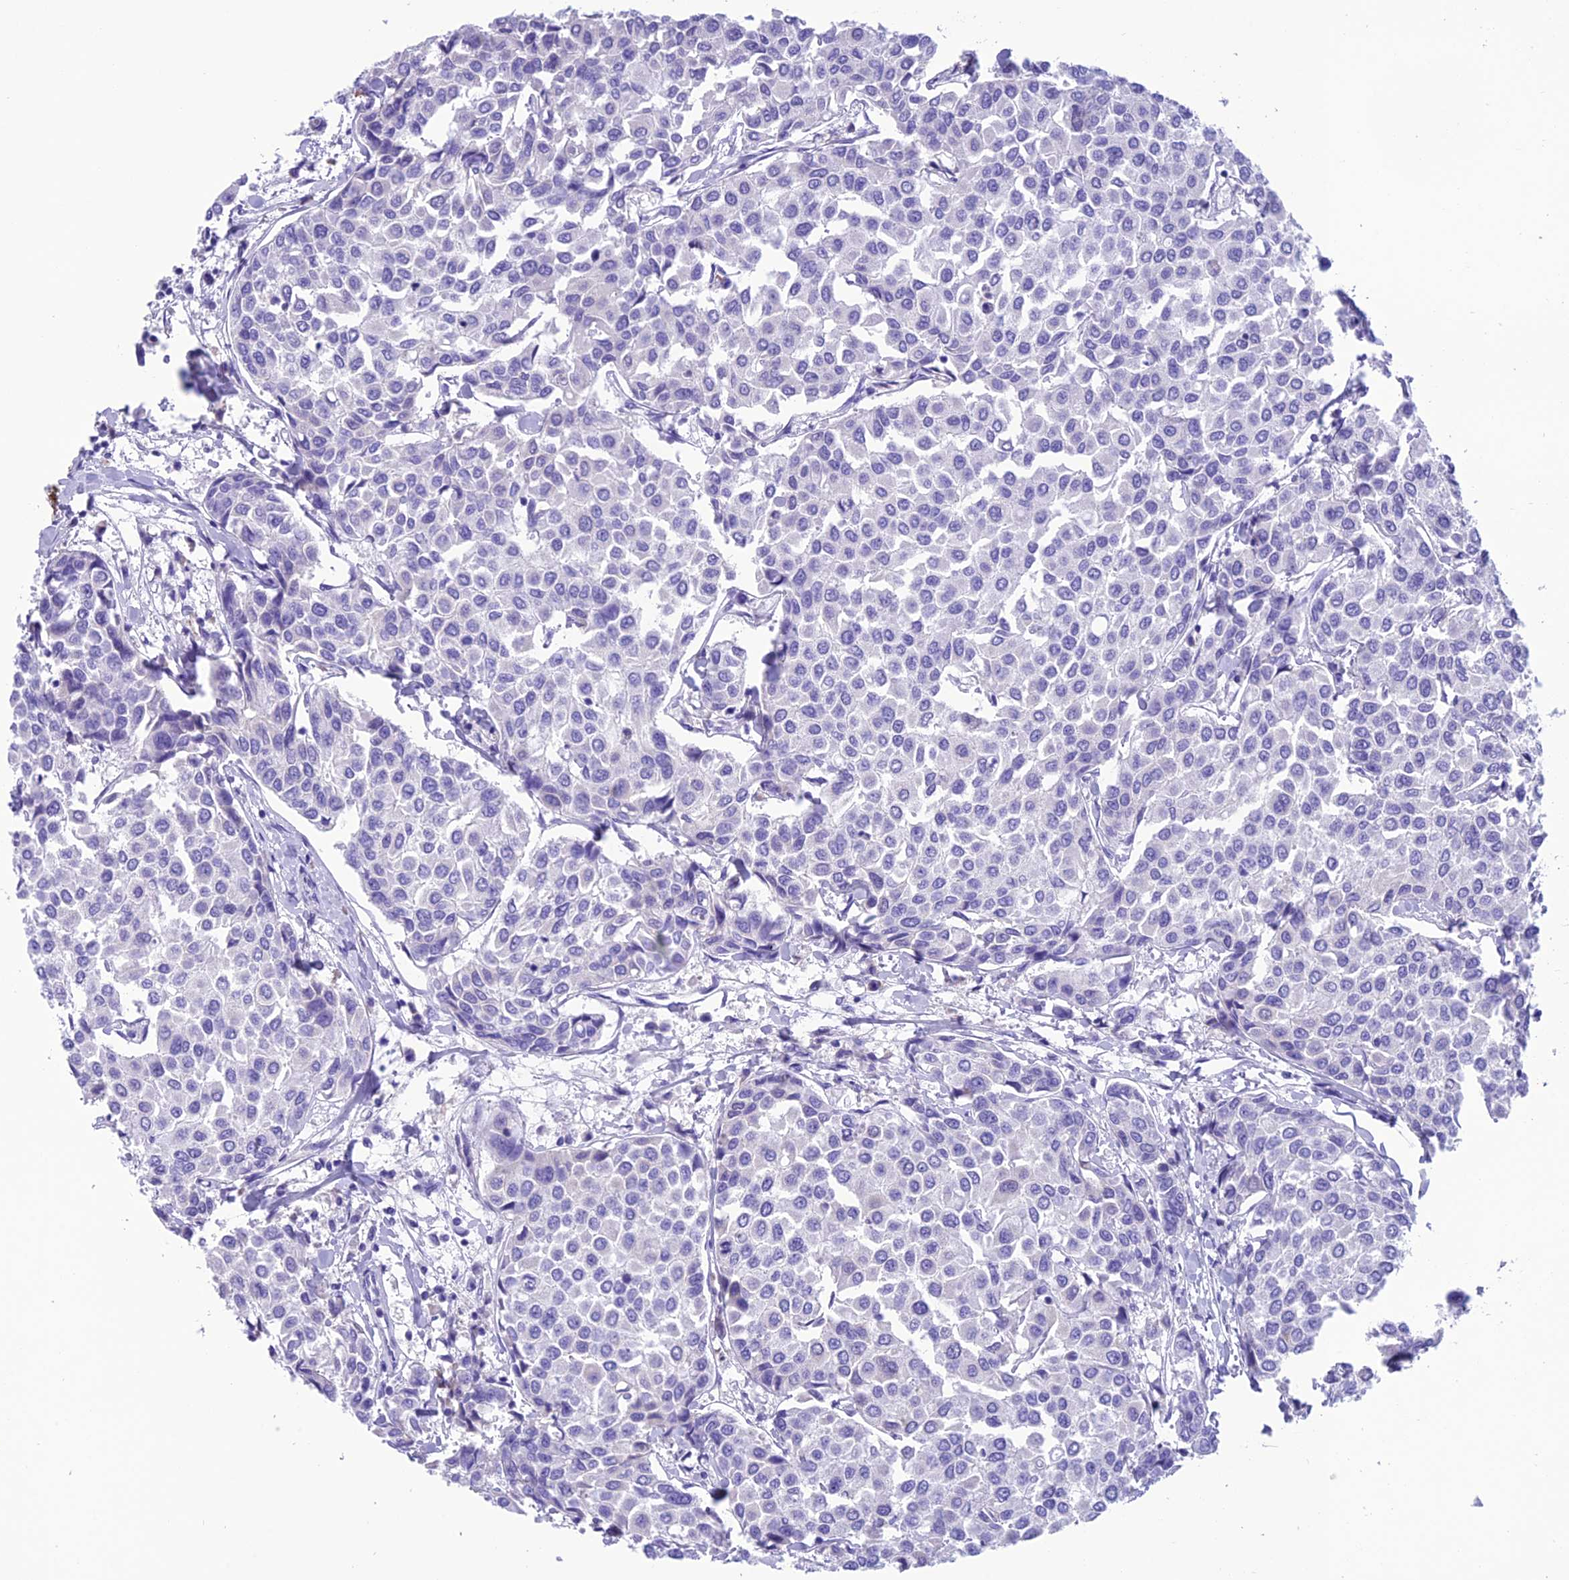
{"staining": {"intensity": "negative", "quantity": "none", "location": "none"}, "tissue": "breast cancer", "cell_type": "Tumor cells", "image_type": "cancer", "snomed": [{"axis": "morphology", "description": "Duct carcinoma"}, {"axis": "topography", "description": "Breast"}], "caption": "Immunohistochemical staining of human invasive ductal carcinoma (breast) shows no significant positivity in tumor cells.", "gene": "TRAM1L1", "patient": {"sex": "female", "age": 55}}